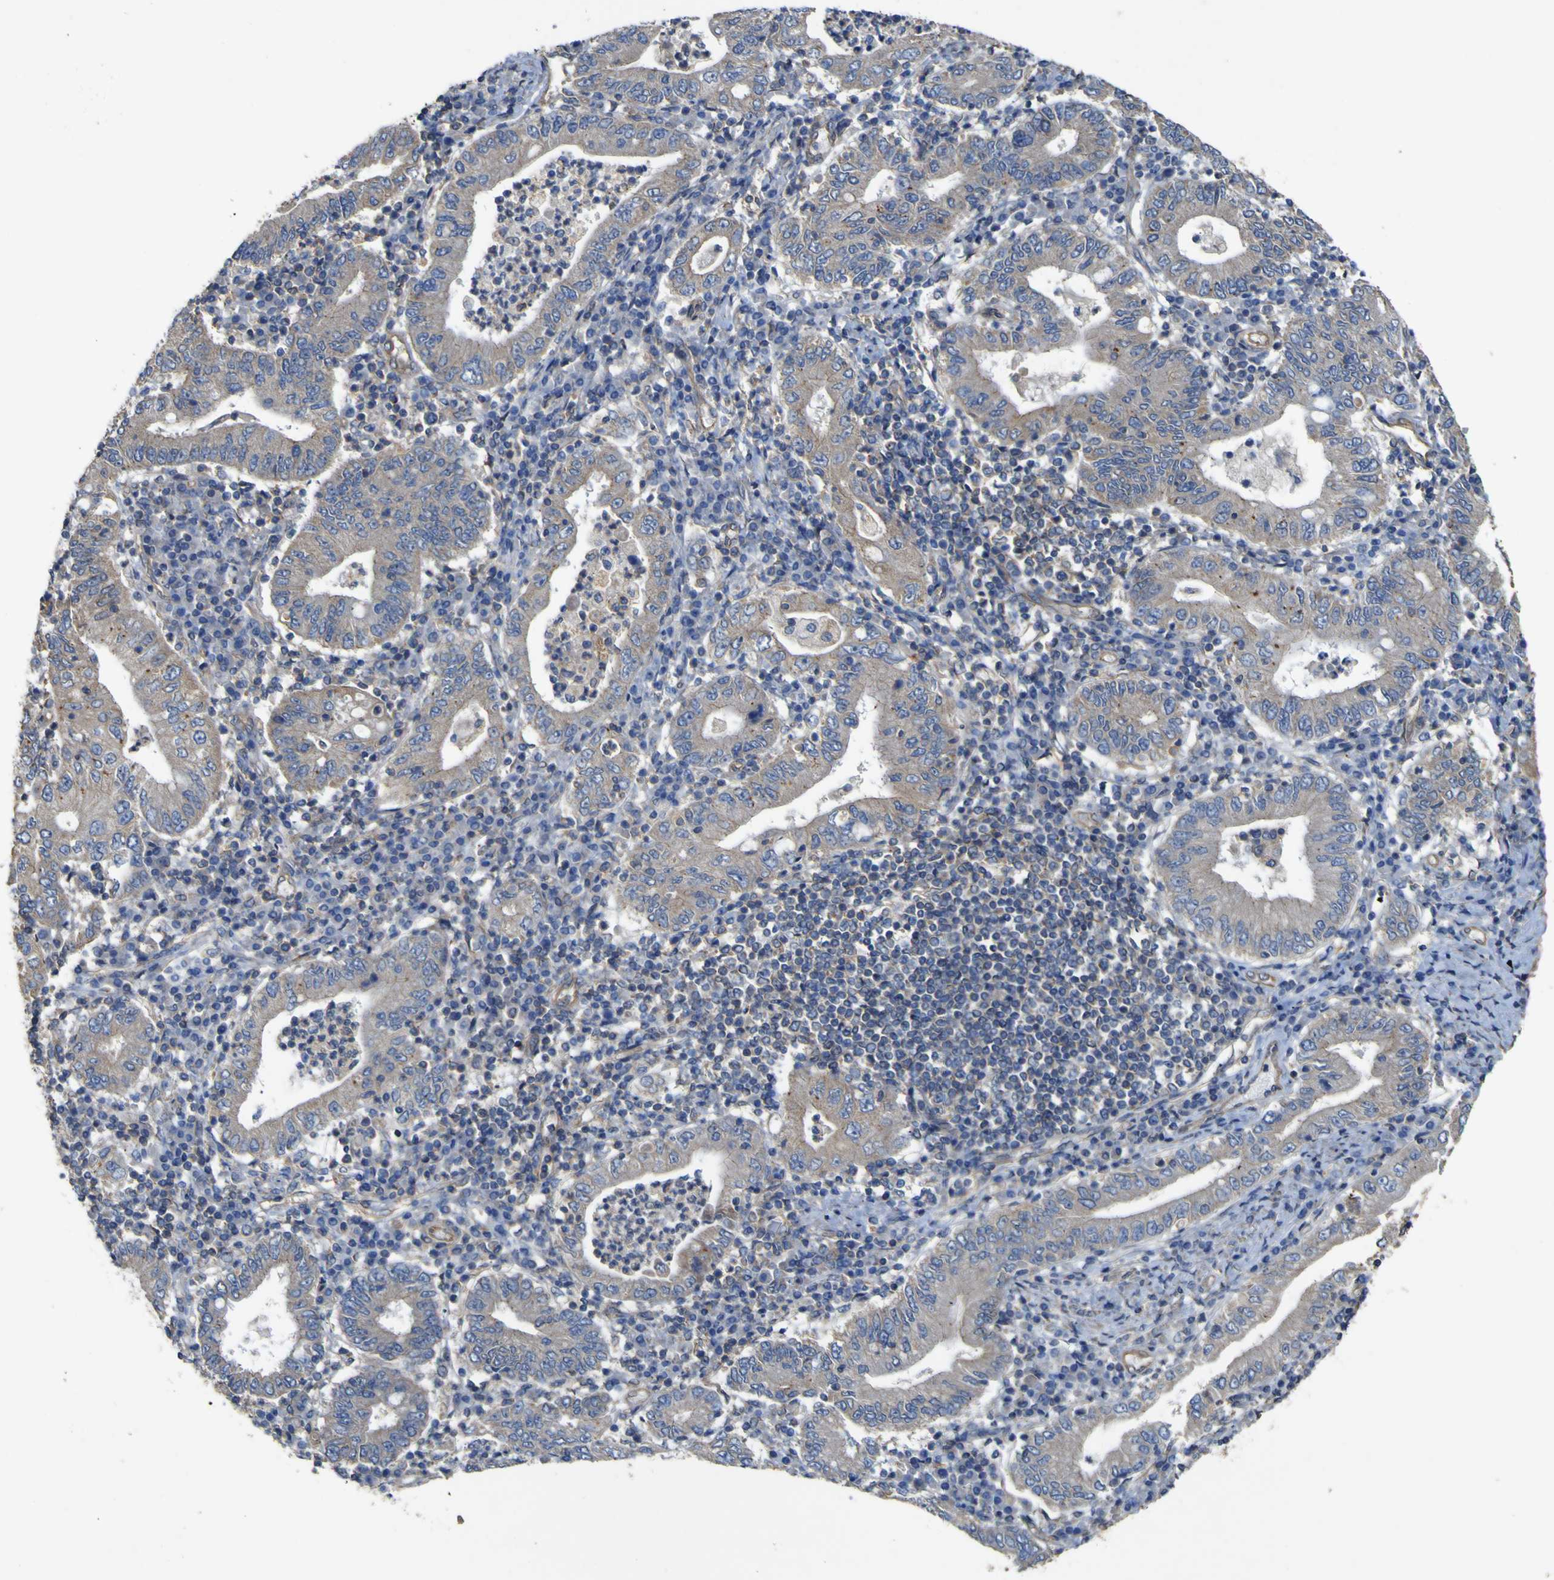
{"staining": {"intensity": "weak", "quantity": ">75%", "location": "cytoplasmic/membranous"}, "tissue": "stomach cancer", "cell_type": "Tumor cells", "image_type": "cancer", "snomed": [{"axis": "morphology", "description": "Normal tissue, NOS"}, {"axis": "morphology", "description": "Adenocarcinoma, NOS"}, {"axis": "topography", "description": "Esophagus"}, {"axis": "topography", "description": "Stomach, upper"}, {"axis": "topography", "description": "Peripheral nerve tissue"}], "caption": "A brown stain highlights weak cytoplasmic/membranous positivity of a protein in human stomach adenocarcinoma tumor cells.", "gene": "TNFSF15", "patient": {"sex": "male", "age": 62}}